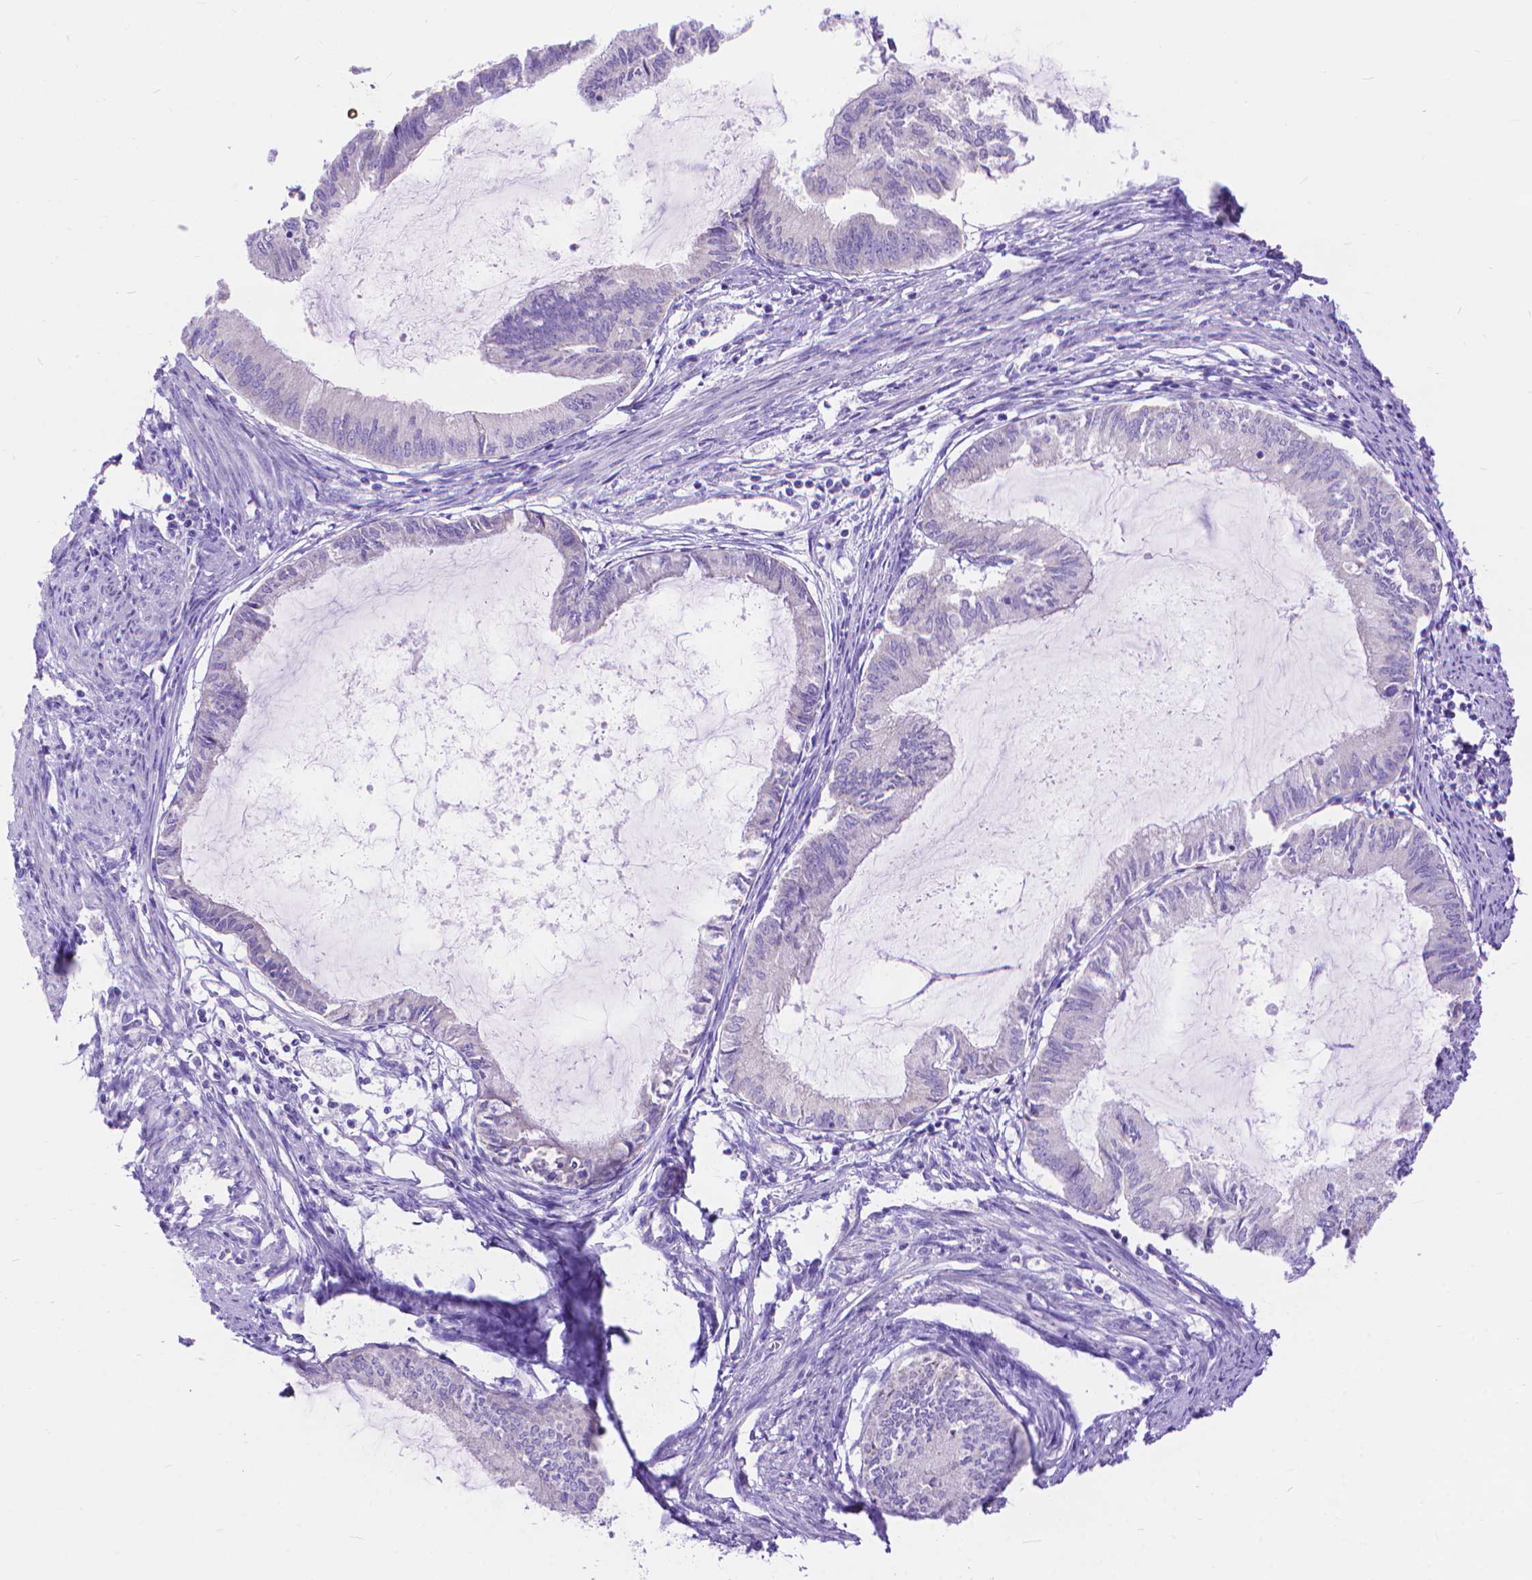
{"staining": {"intensity": "negative", "quantity": "none", "location": "none"}, "tissue": "endometrial cancer", "cell_type": "Tumor cells", "image_type": "cancer", "snomed": [{"axis": "morphology", "description": "Adenocarcinoma, NOS"}, {"axis": "topography", "description": "Endometrium"}], "caption": "The photomicrograph shows no significant staining in tumor cells of endometrial cancer (adenocarcinoma).", "gene": "DHRS2", "patient": {"sex": "female", "age": 86}}